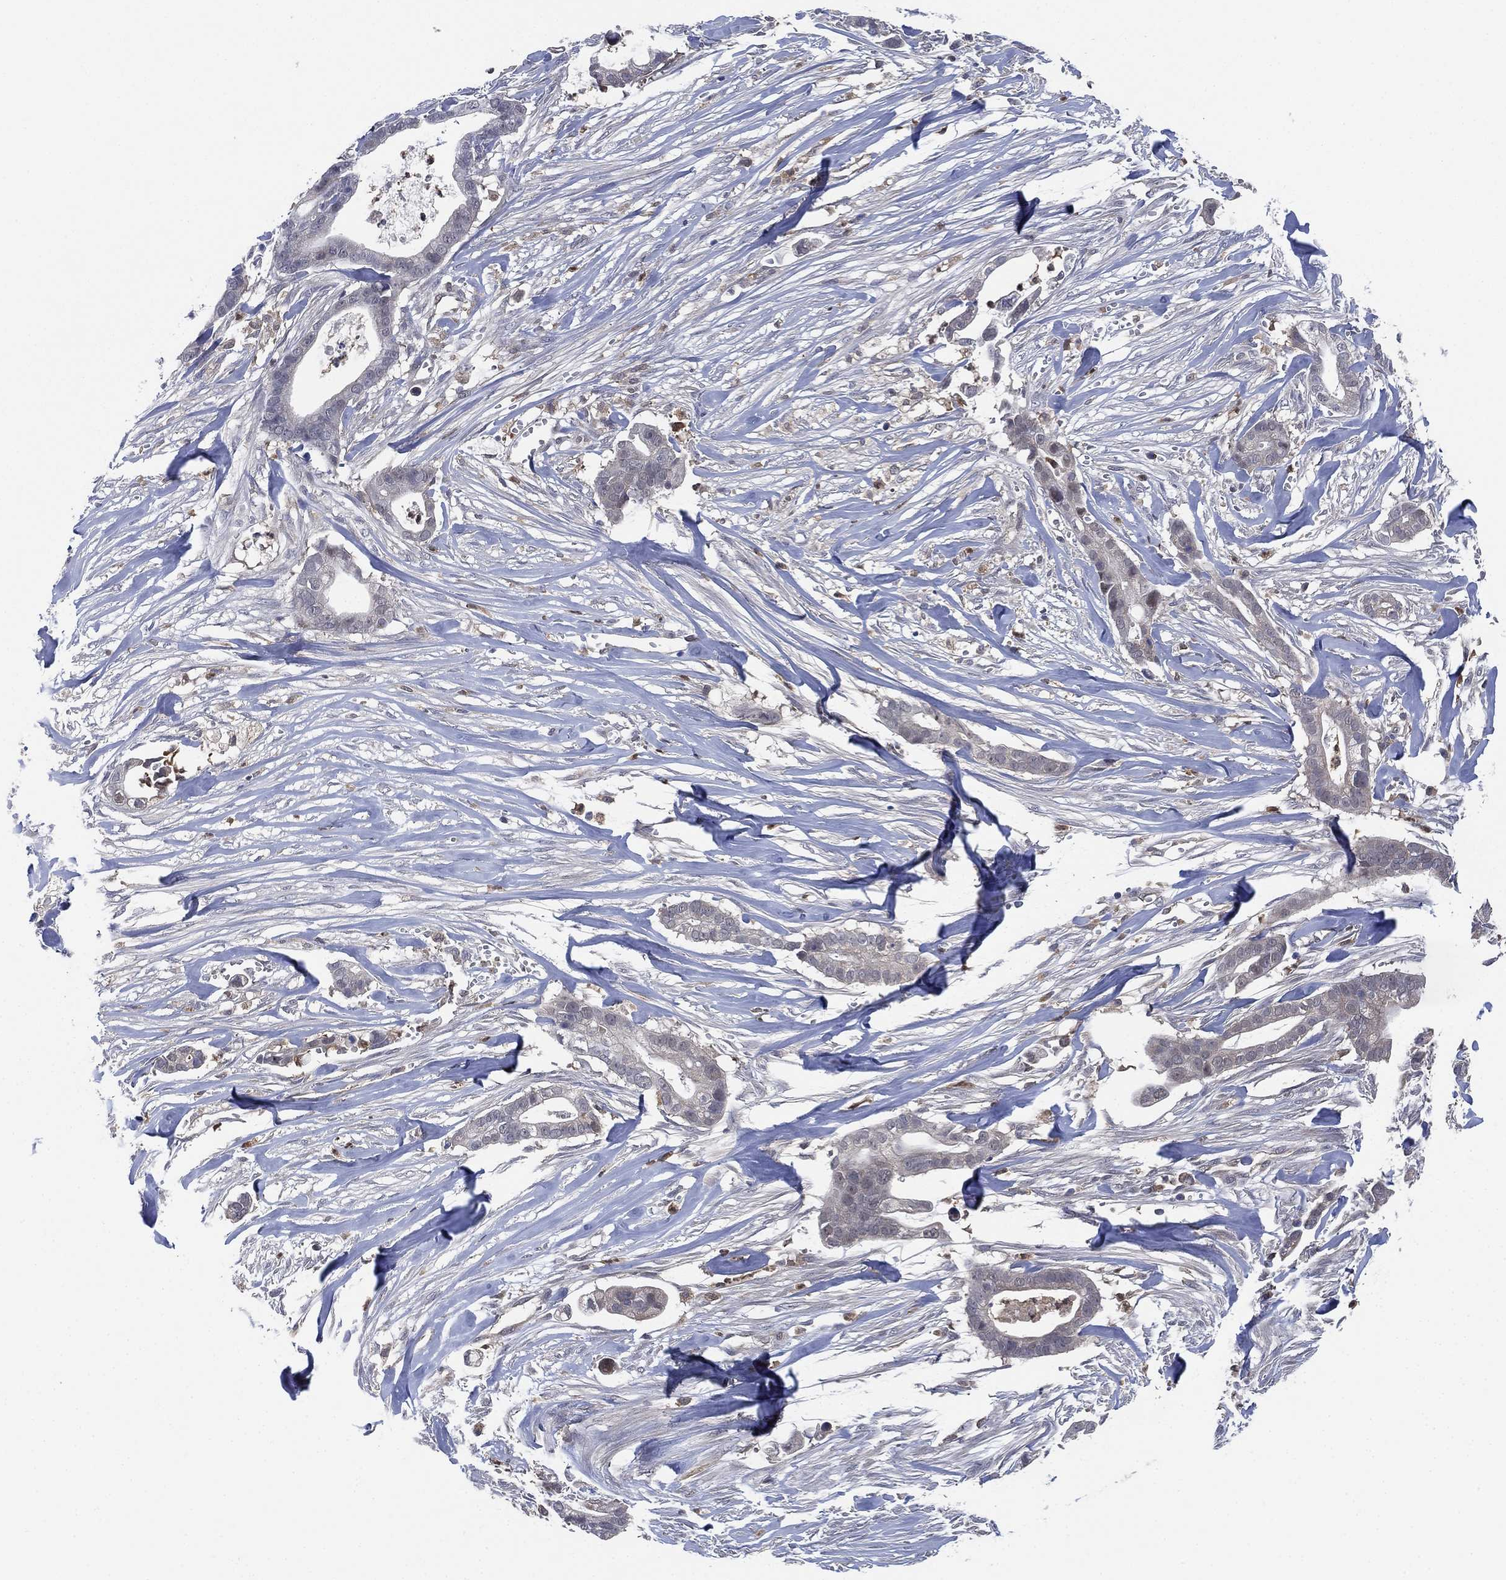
{"staining": {"intensity": "weak", "quantity": "<25%", "location": "cytoplasmic/membranous"}, "tissue": "pancreatic cancer", "cell_type": "Tumor cells", "image_type": "cancer", "snomed": [{"axis": "morphology", "description": "Adenocarcinoma, NOS"}, {"axis": "topography", "description": "Pancreas"}], "caption": "Immunohistochemistry (IHC) image of neoplastic tissue: human pancreatic cancer stained with DAB (3,3'-diaminobenzidine) demonstrates no significant protein positivity in tumor cells. (Stains: DAB IHC with hematoxylin counter stain, Microscopy: brightfield microscopy at high magnification).", "gene": "FES", "patient": {"sex": "male", "age": 61}}